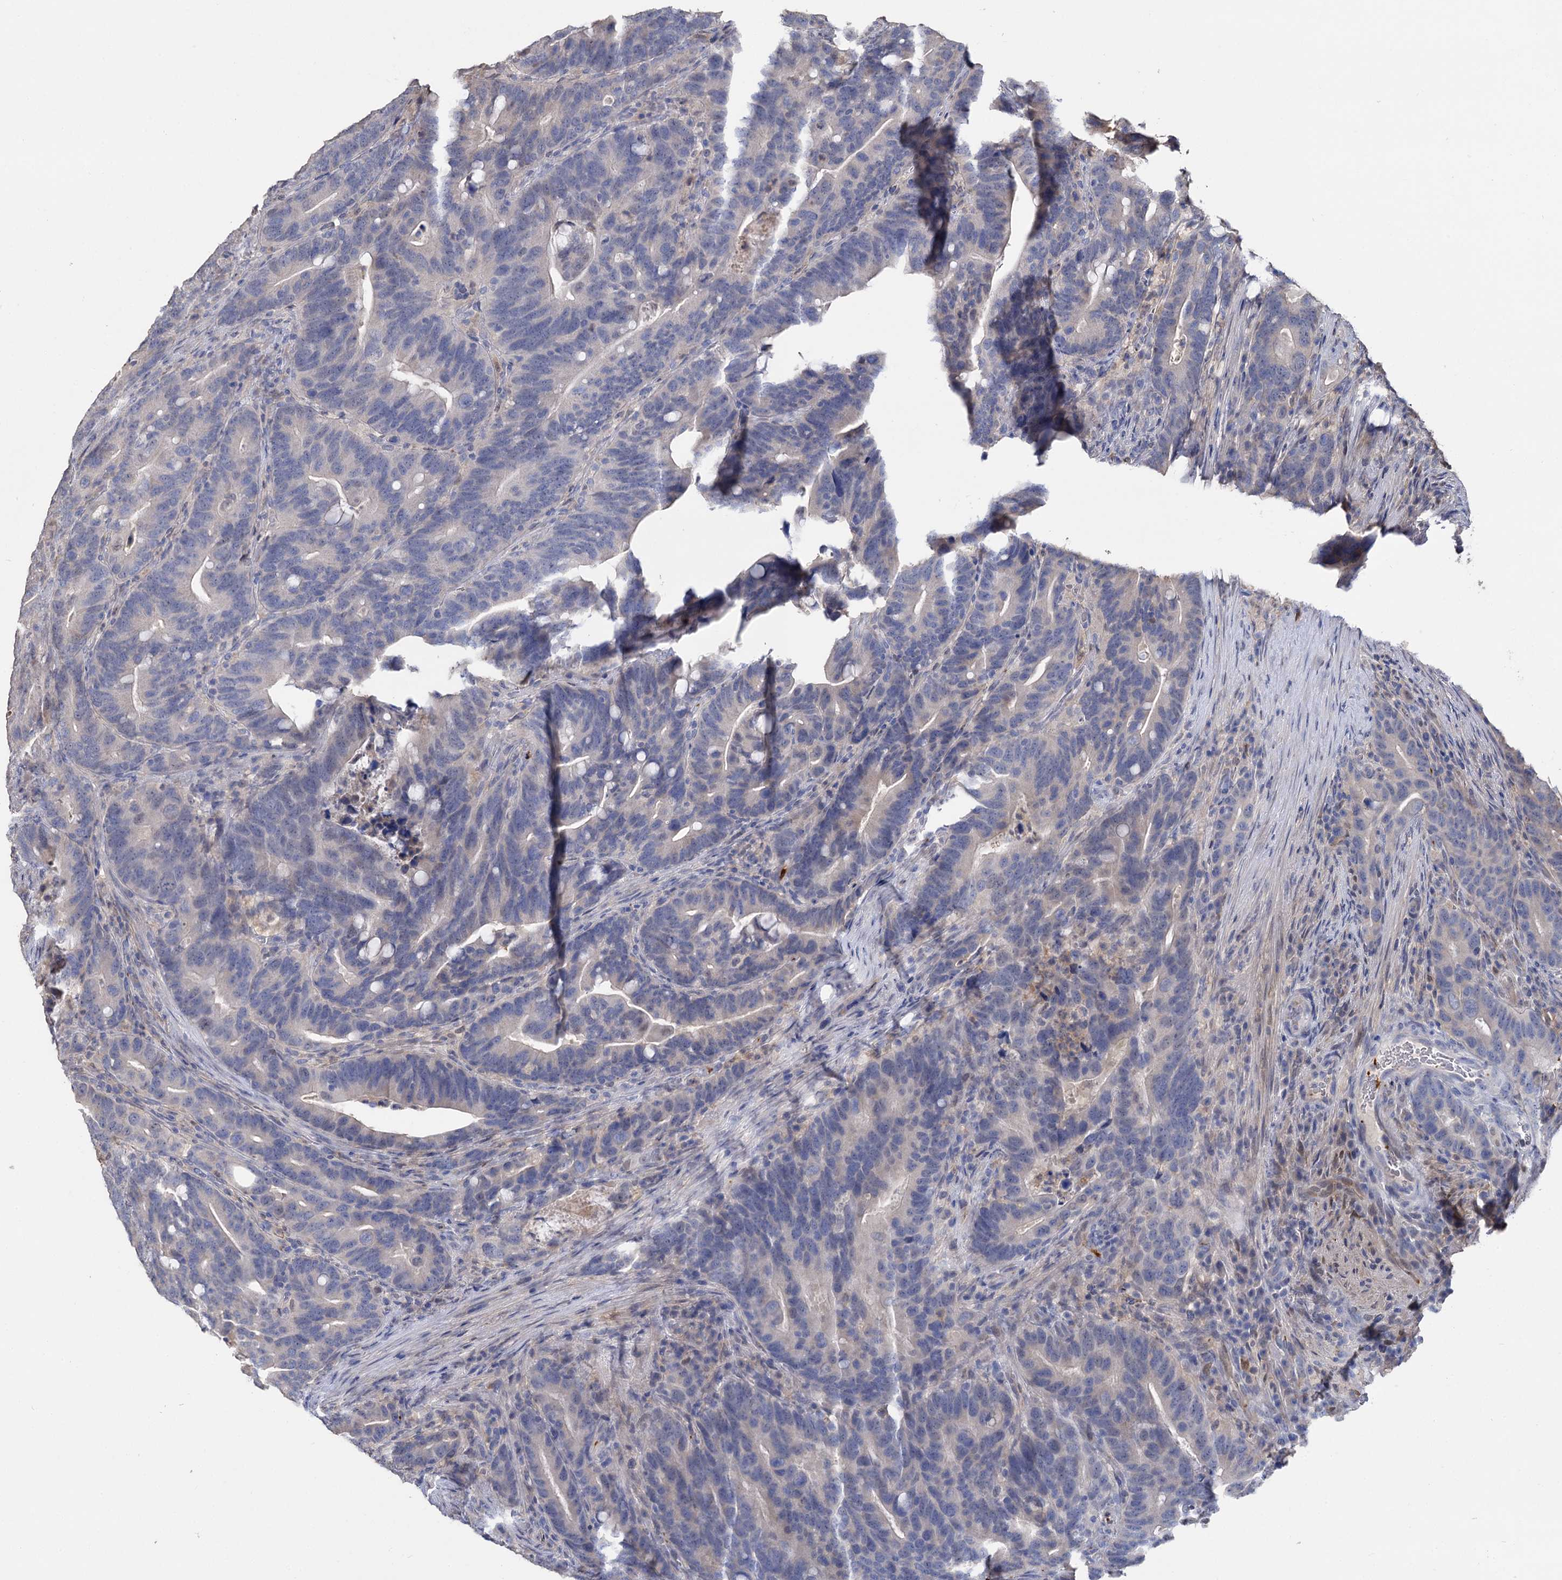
{"staining": {"intensity": "negative", "quantity": "none", "location": "none"}, "tissue": "colorectal cancer", "cell_type": "Tumor cells", "image_type": "cancer", "snomed": [{"axis": "morphology", "description": "Adenocarcinoma, NOS"}, {"axis": "topography", "description": "Colon"}], "caption": "Histopathology image shows no protein expression in tumor cells of adenocarcinoma (colorectal) tissue.", "gene": "DNAH6", "patient": {"sex": "female", "age": 66}}